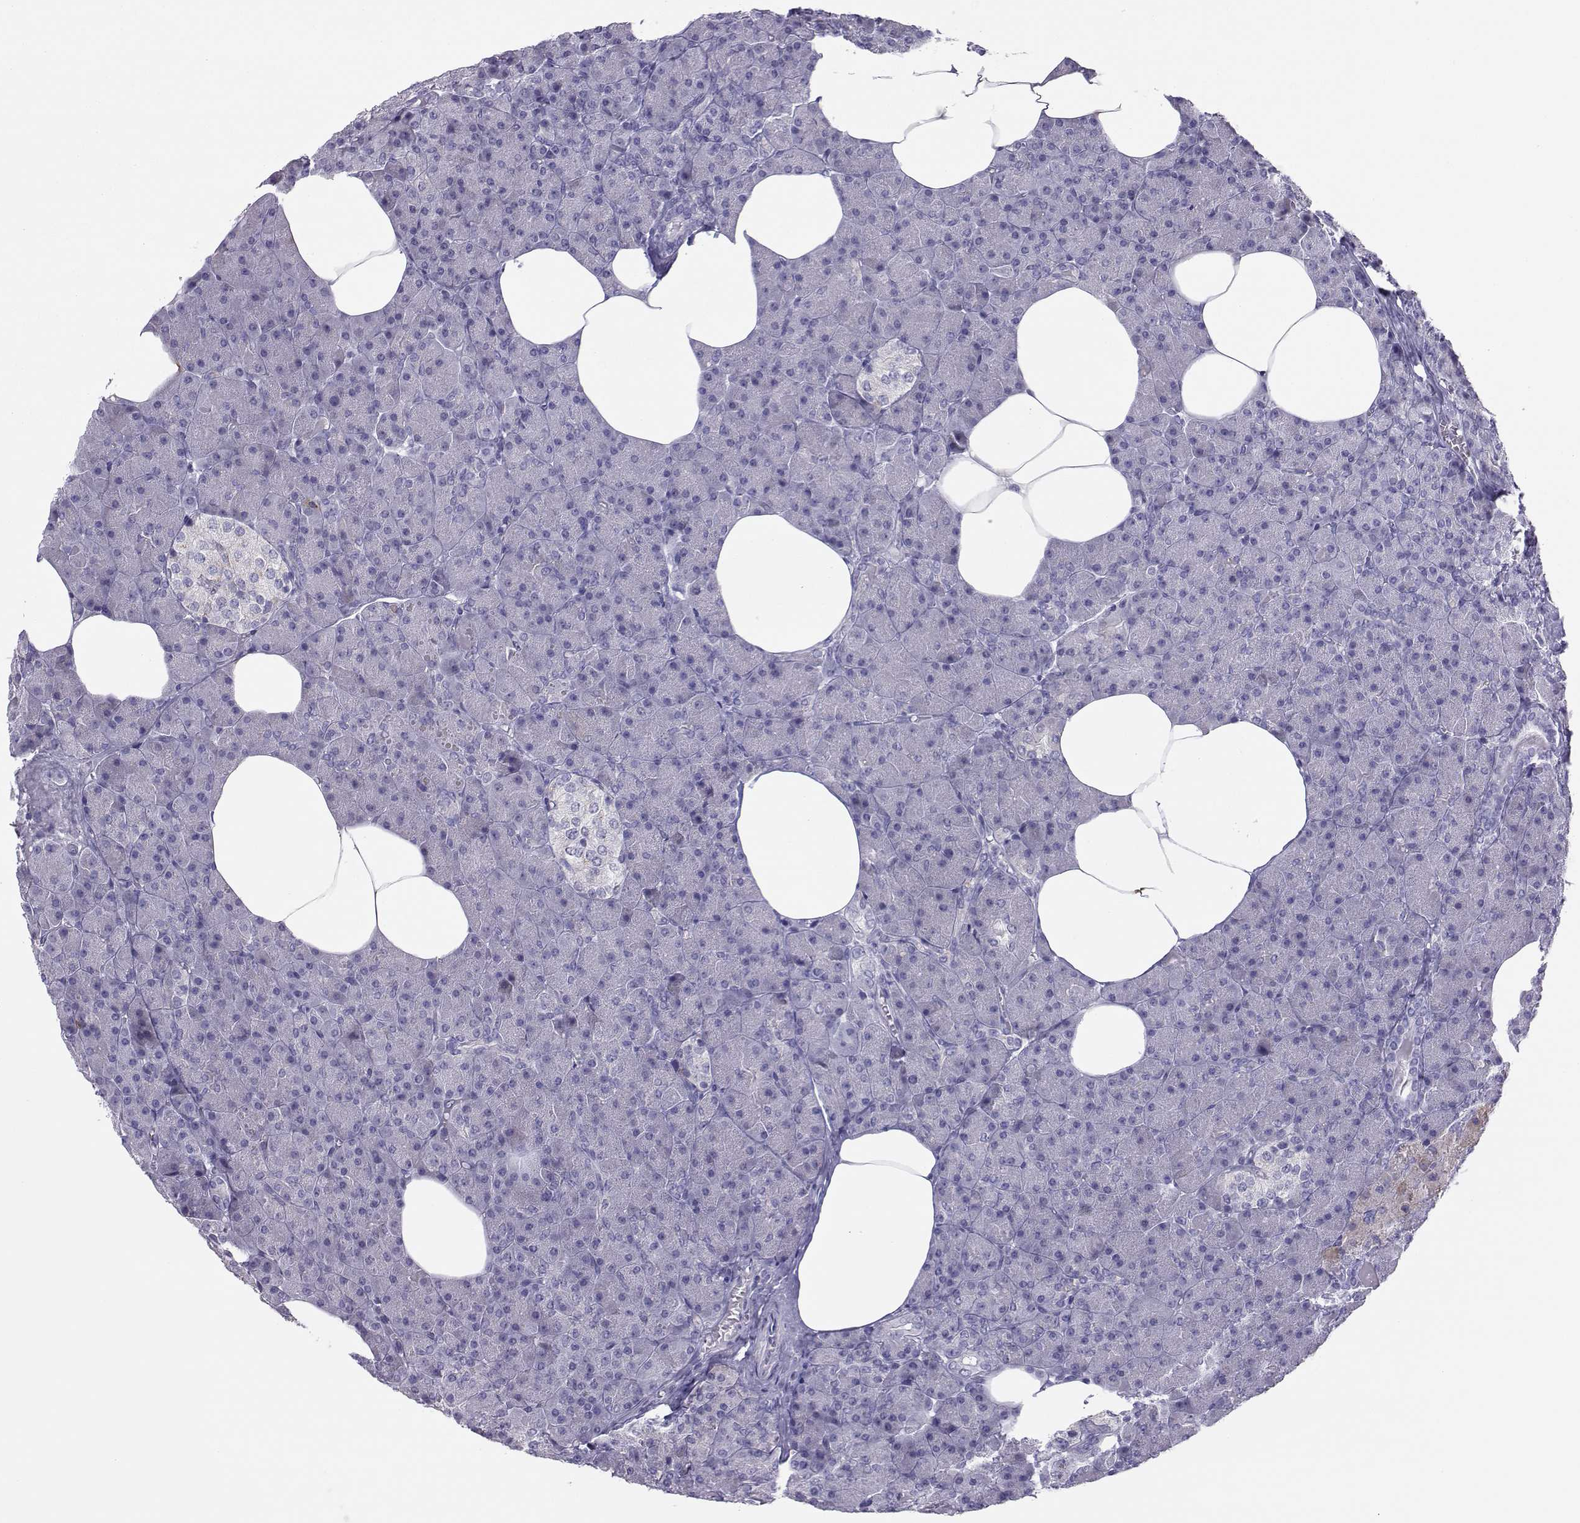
{"staining": {"intensity": "negative", "quantity": "none", "location": "none"}, "tissue": "pancreas", "cell_type": "Exocrine glandular cells", "image_type": "normal", "snomed": [{"axis": "morphology", "description": "Normal tissue, NOS"}, {"axis": "topography", "description": "Pancreas"}], "caption": "High magnification brightfield microscopy of unremarkable pancreas stained with DAB (brown) and counterstained with hematoxylin (blue): exocrine glandular cells show no significant staining. Brightfield microscopy of IHC stained with DAB (3,3'-diaminobenzidine) (brown) and hematoxylin (blue), captured at high magnification.", "gene": "TRPM7", "patient": {"sex": "female", "age": 45}}